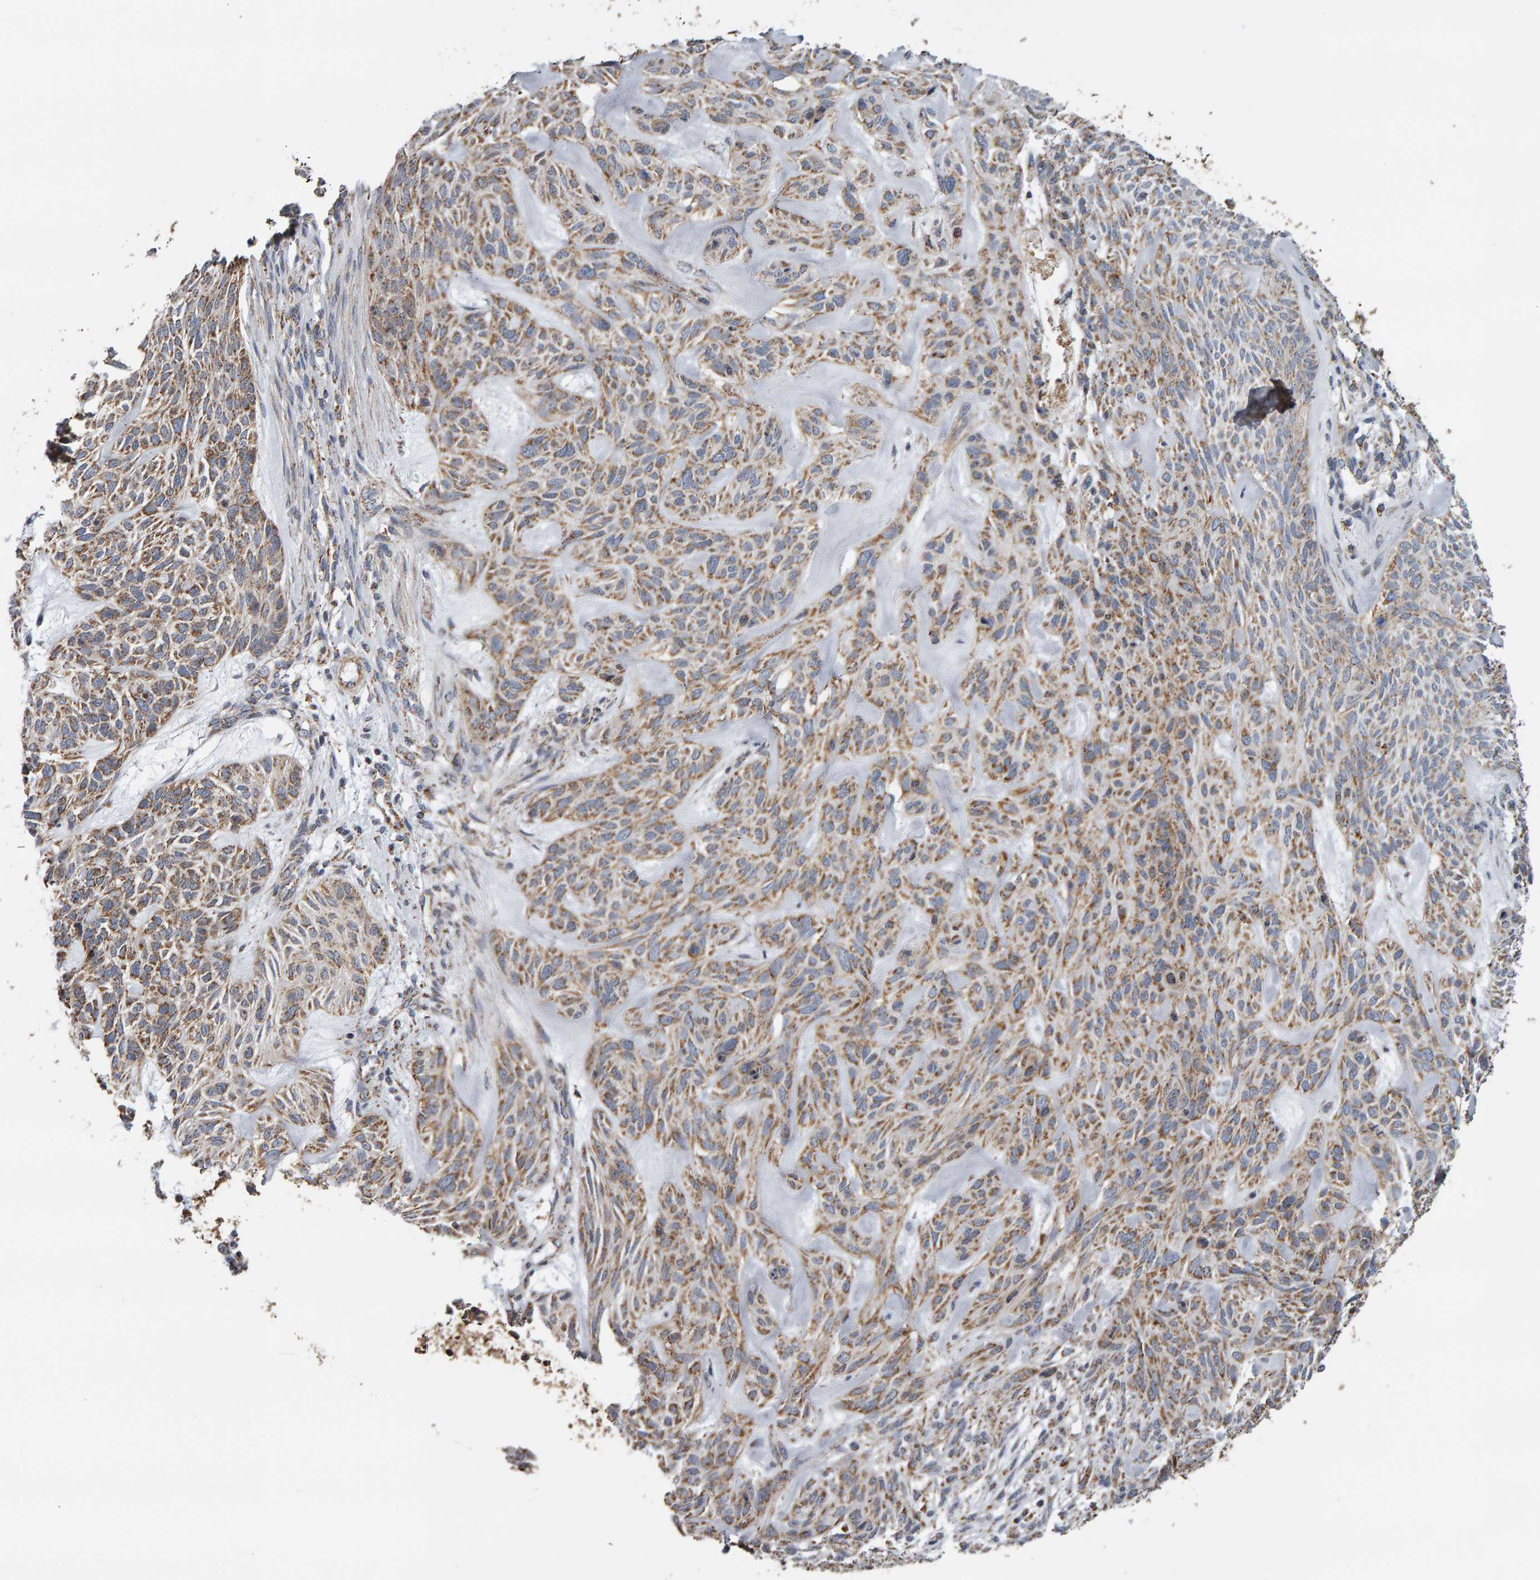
{"staining": {"intensity": "moderate", "quantity": ">75%", "location": "cytoplasmic/membranous"}, "tissue": "skin cancer", "cell_type": "Tumor cells", "image_type": "cancer", "snomed": [{"axis": "morphology", "description": "Basal cell carcinoma"}, {"axis": "topography", "description": "Skin"}], "caption": "A photomicrograph of human basal cell carcinoma (skin) stained for a protein reveals moderate cytoplasmic/membranous brown staining in tumor cells.", "gene": "TOM1L1", "patient": {"sex": "male", "age": 55}}